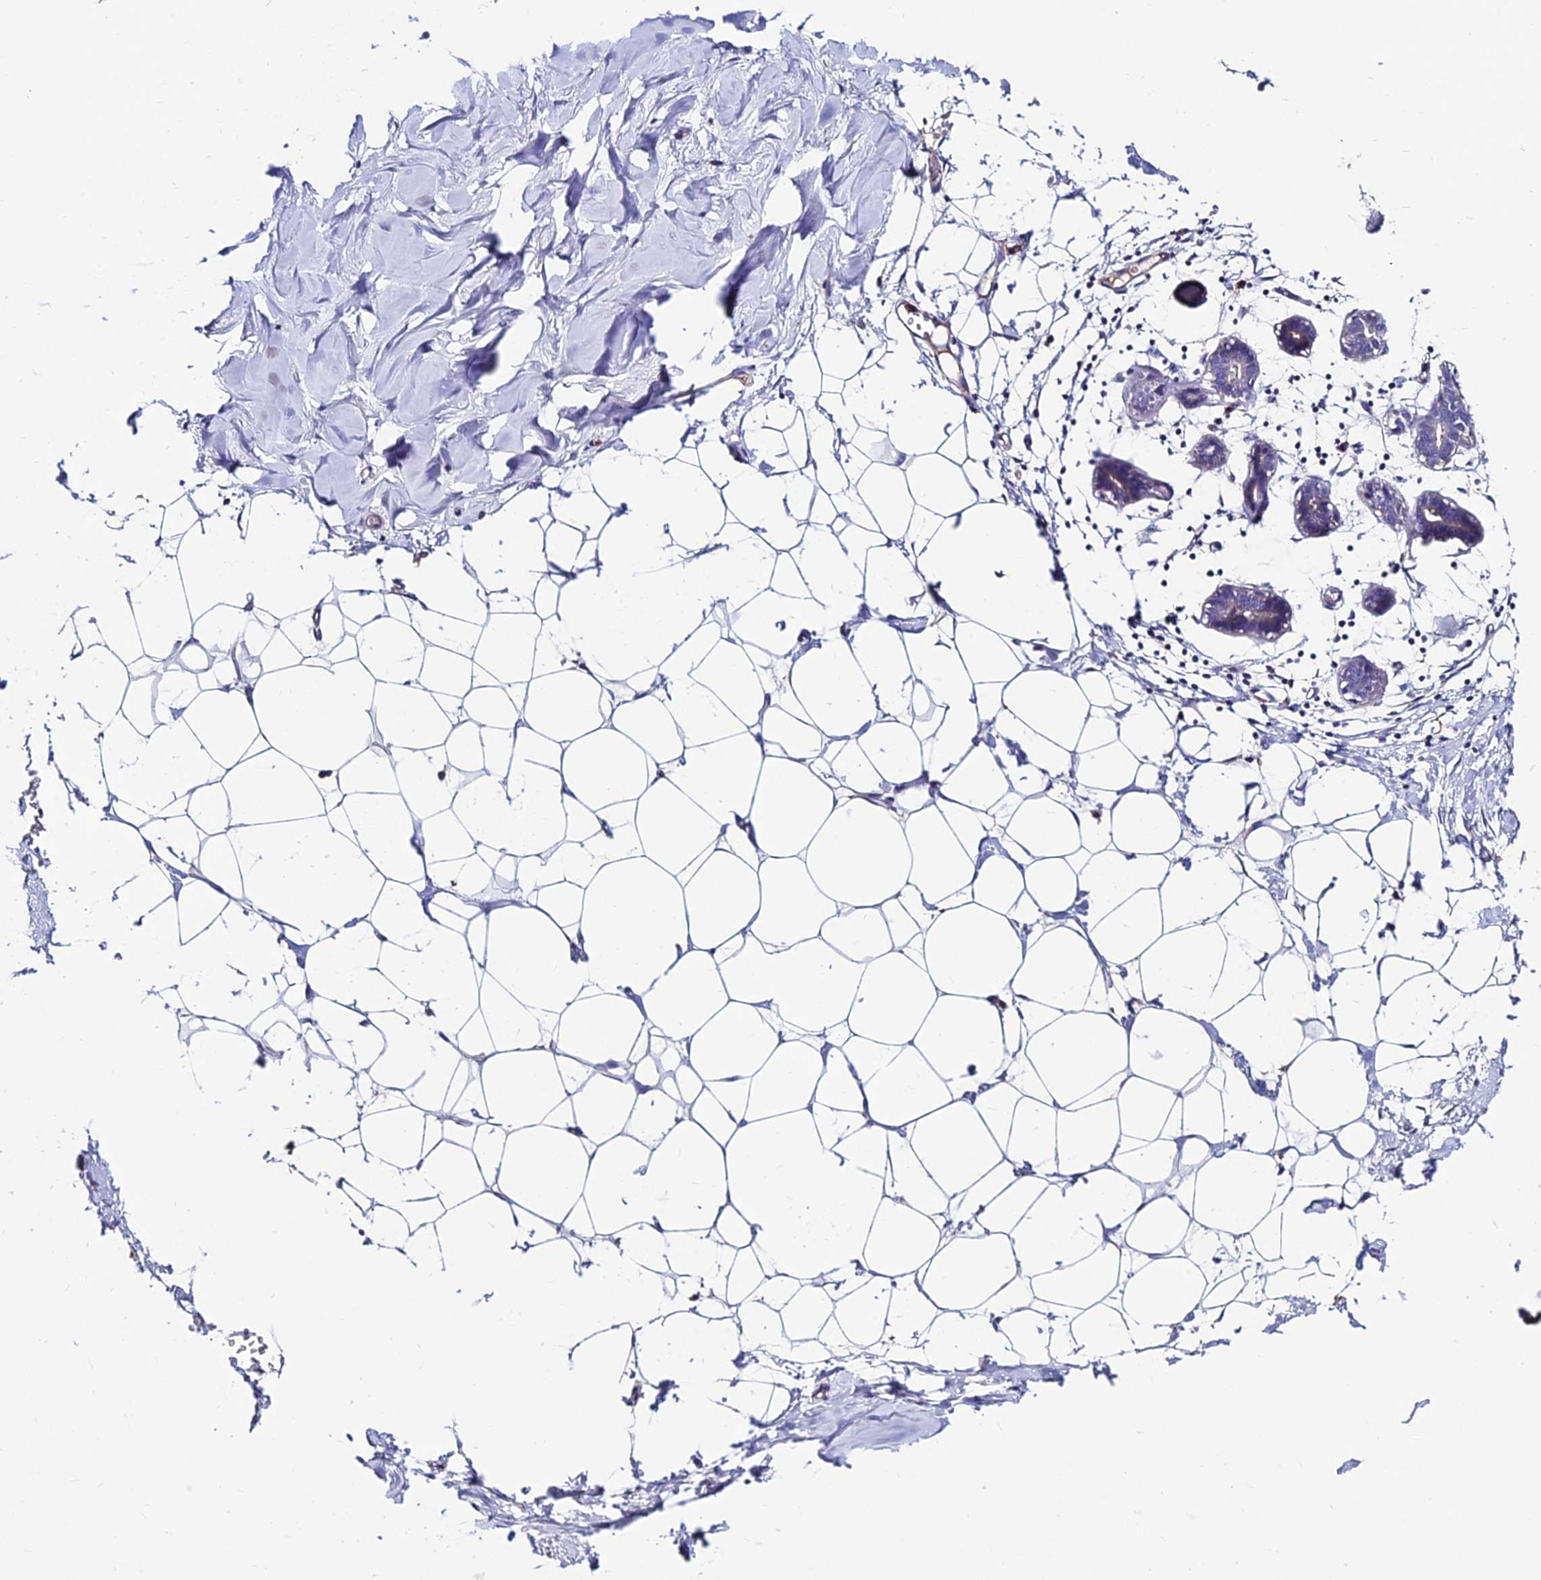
{"staining": {"intensity": "negative", "quantity": "none", "location": "none"}, "tissue": "breast", "cell_type": "Adipocytes", "image_type": "normal", "snomed": [{"axis": "morphology", "description": "Normal tissue, NOS"}, {"axis": "topography", "description": "Breast"}], "caption": "Histopathology image shows no significant protein staining in adipocytes of normal breast.", "gene": "SLC25A16", "patient": {"sex": "female", "age": 27}}